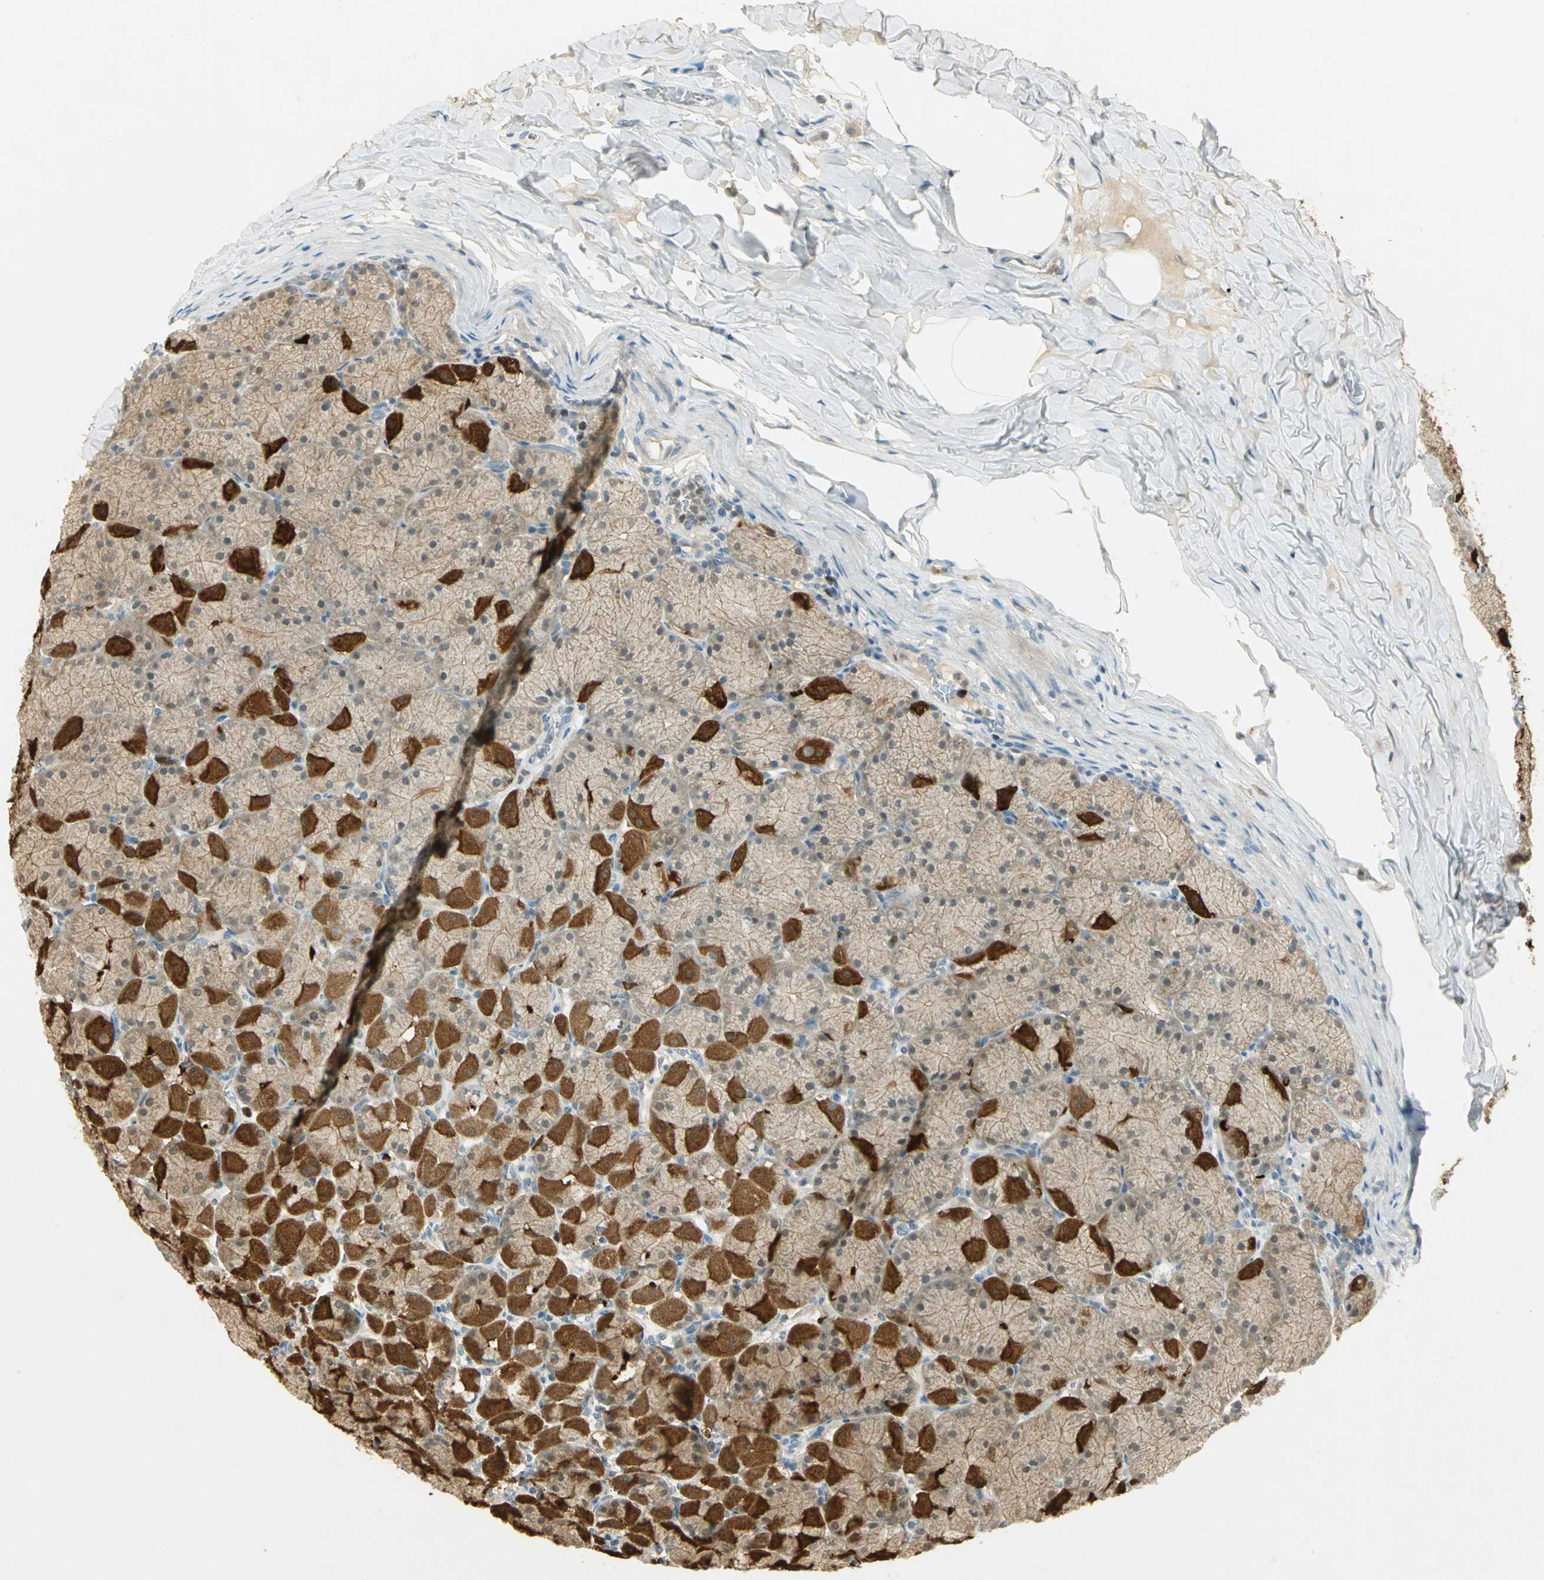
{"staining": {"intensity": "strong", "quantity": "<25%", "location": "cytoplasmic/membranous"}, "tissue": "stomach", "cell_type": "Glandular cells", "image_type": "normal", "snomed": [{"axis": "morphology", "description": "Normal tissue, NOS"}, {"axis": "topography", "description": "Stomach, upper"}], "caption": "A micrograph of stomach stained for a protein exhibits strong cytoplasmic/membranous brown staining in glandular cells.", "gene": "BIRC2", "patient": {"sex": "female", "age": 56}}